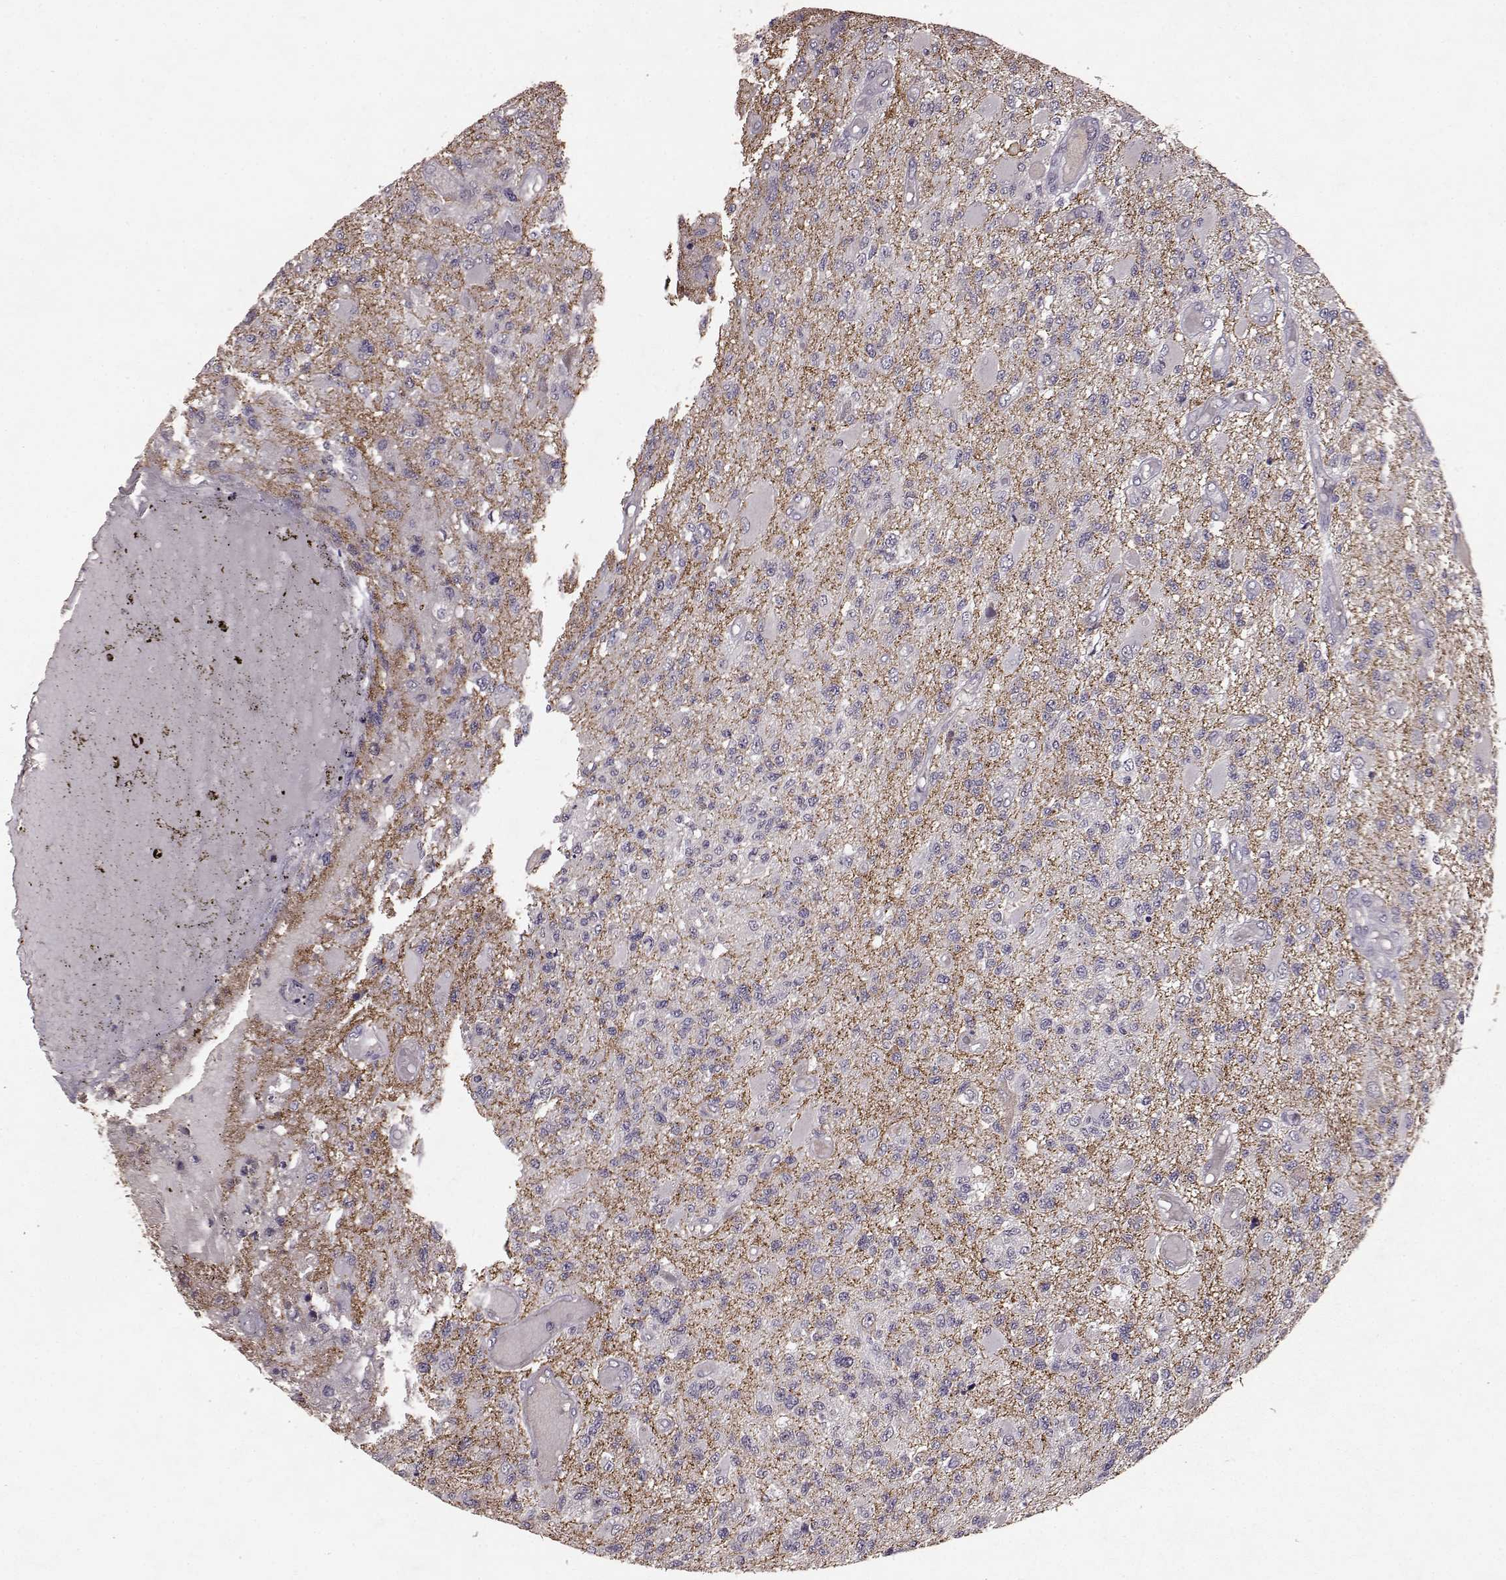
{"staining": {"intensity": "negative", "quantity": "none", "location": "none"}, "tissue": "glioma", "cell_type": "Tumor cells", "image_type": "cancer", "snomed": [{"axis": "morphology", "description": "Glioma, malignant, High grade"}, {"axis": "topography", "description": "Brain"}], "caption": "An image of human malignant high-grade glioma is negative for staining in tumor cells.", "gene": "FRRS1L", "patient": {"sex": "female", "age": 63}}